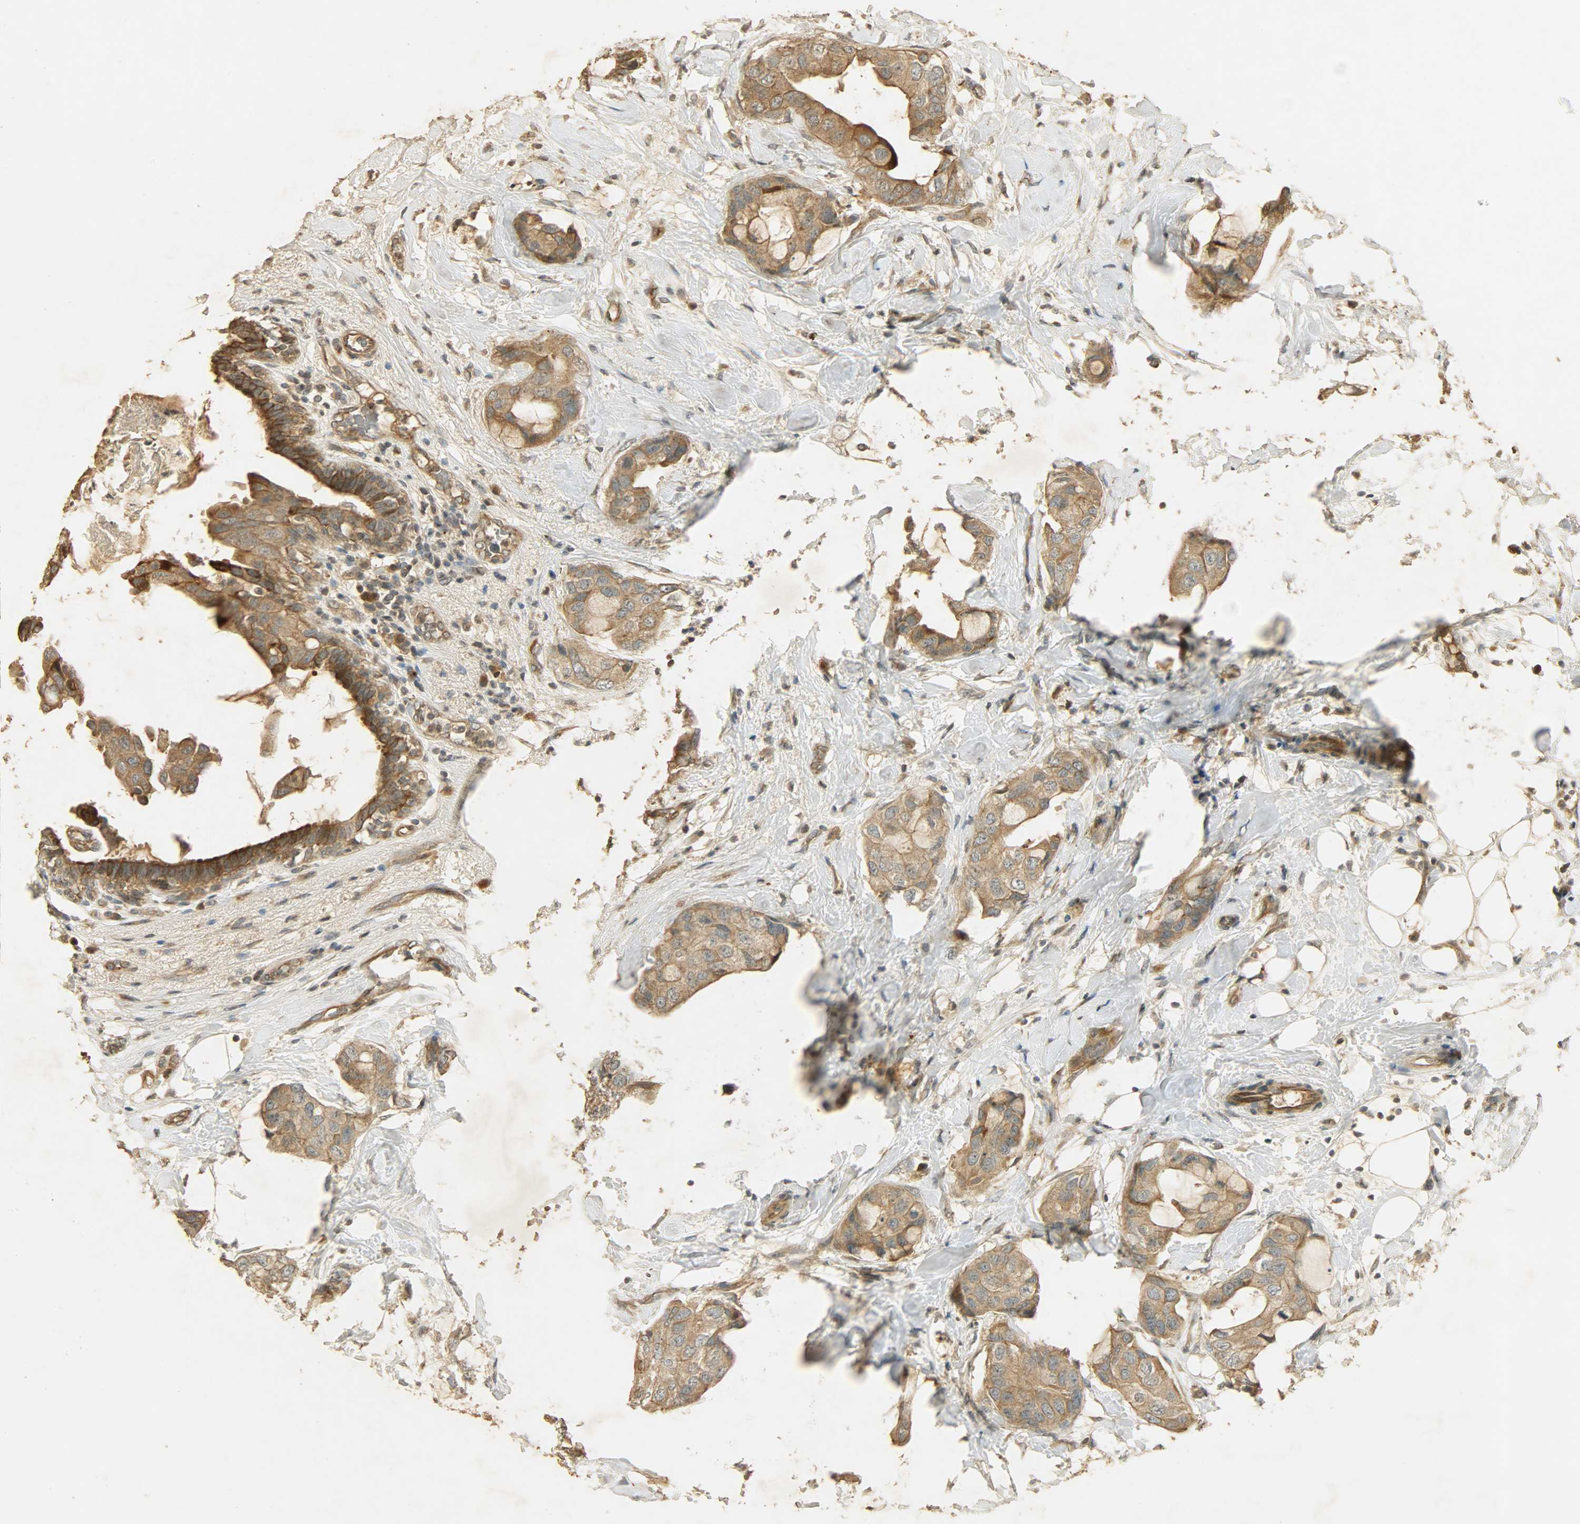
{"staining": {"intensity": "moderate", "quantity": ">75%", "location": "cytoplasmic/membranous"}, "tissue": "breast cancer", "cell_type": "Tumor cells", "image_type": "cancer", "snomed": [{"axis": "morphology", "description": "Duct carcinoma"}, {"axis": "topography", "description": "Breast"}], "caption": "Immunohistochemical staining of human breast cancer (infiltrating ductal carcinoma) shows medium levels of moderate cytoplasmic/membranous protein staining in approximately >75% of tumor cells.", "gene": "ATP2B1", "patient": {"sex": "female", "age": 40}}